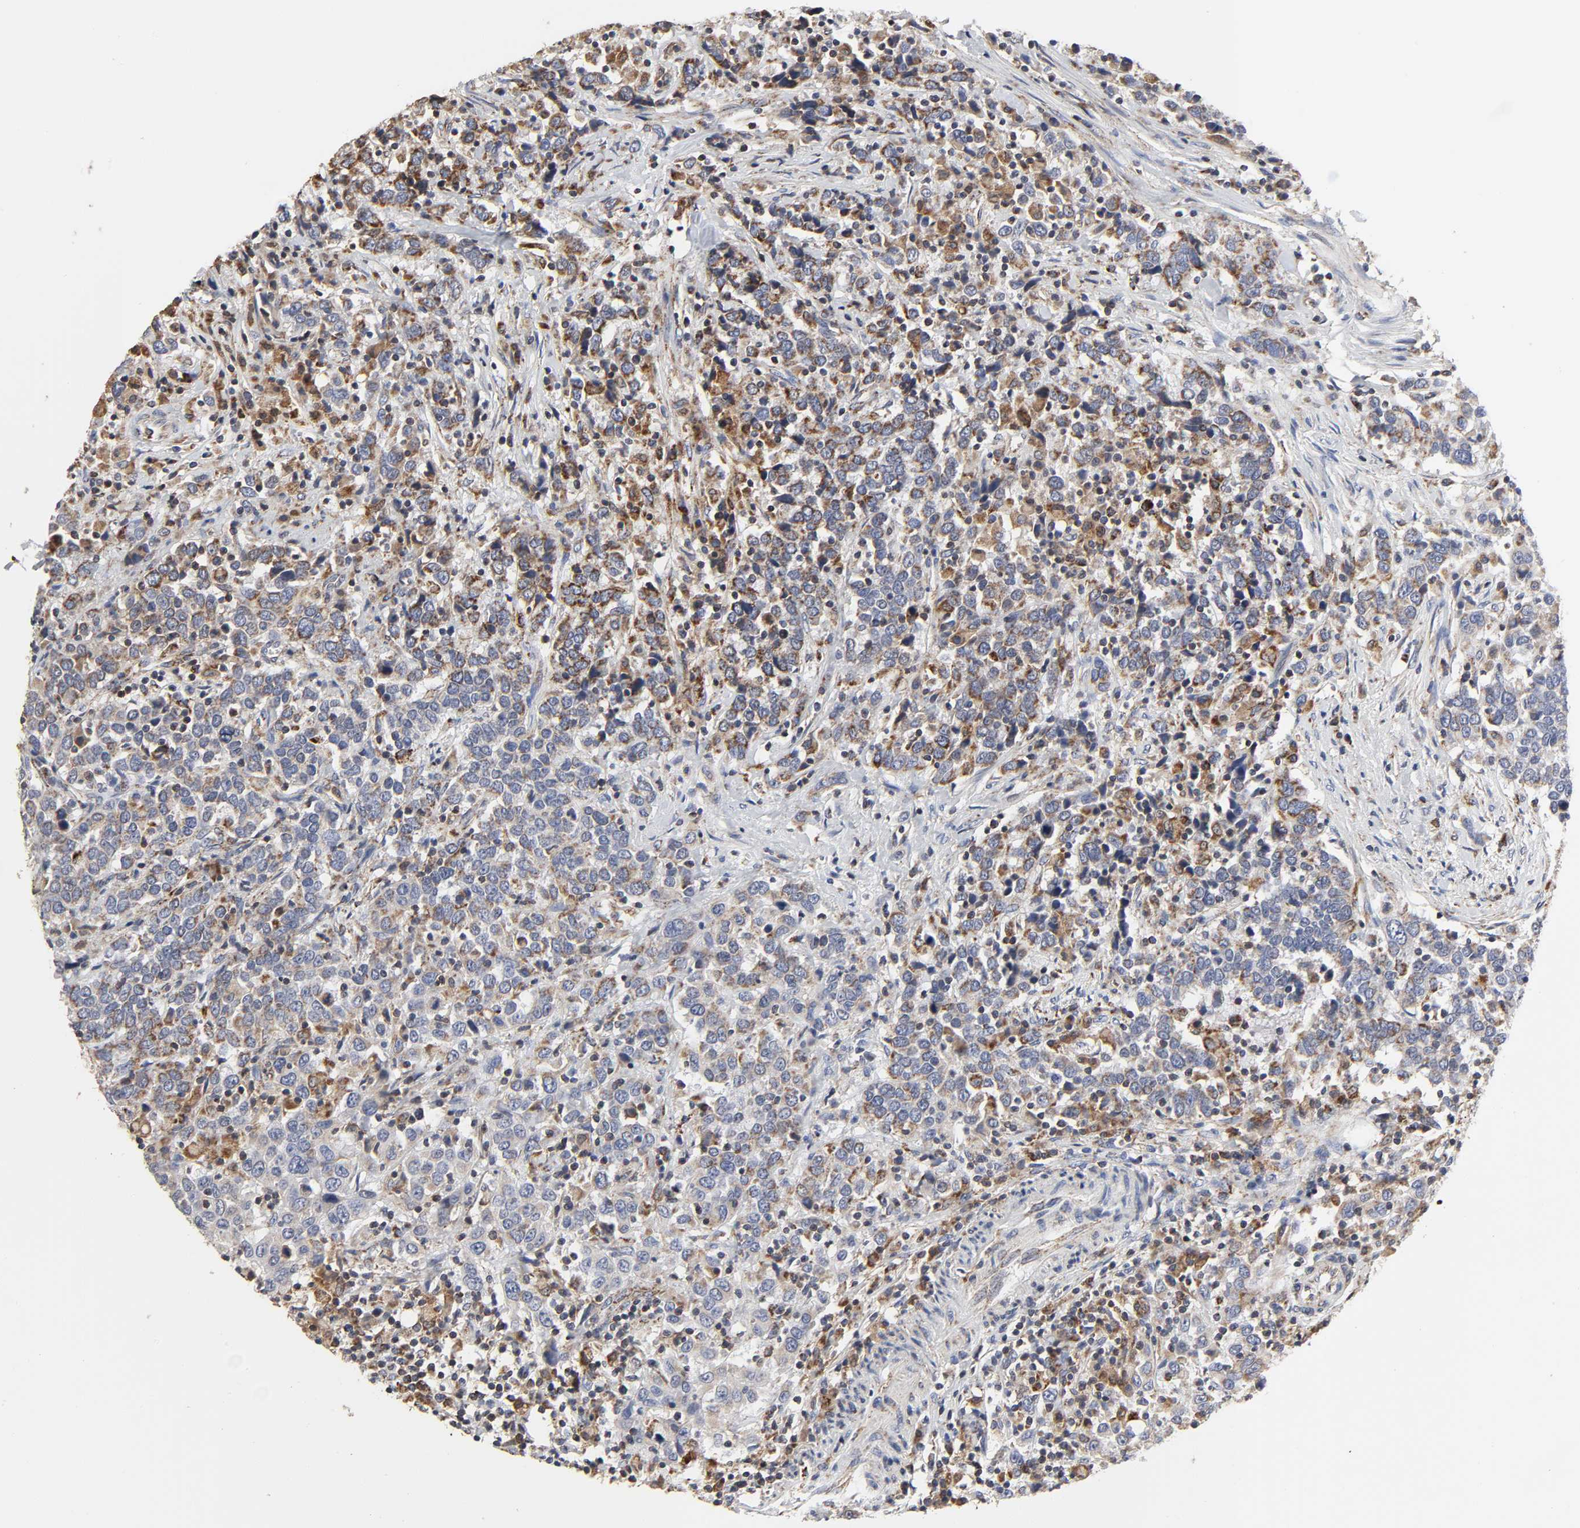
{"staining": {"intensity": "moderate", "quantity": ">75%", "location": "cytoplasmic/membranous"}, "tissue": "urothelial cancer", "cell_type": "Tumor cells", "image_type": "cancer", "snomed": [{"axis": "morphology", "description": "Urothelial carcinoma, High grade"}, {"axis": "topography", "description": "Urinary bladder"}], "caption": "Immunohistochemical staining of urothelial cancer displays medium levels of moderate cytoplasmic/membranous protein expression in approximately >75% of tumor cells.", "gene": "COX6B1", "patient": {"sex": "male", "age": 61}}